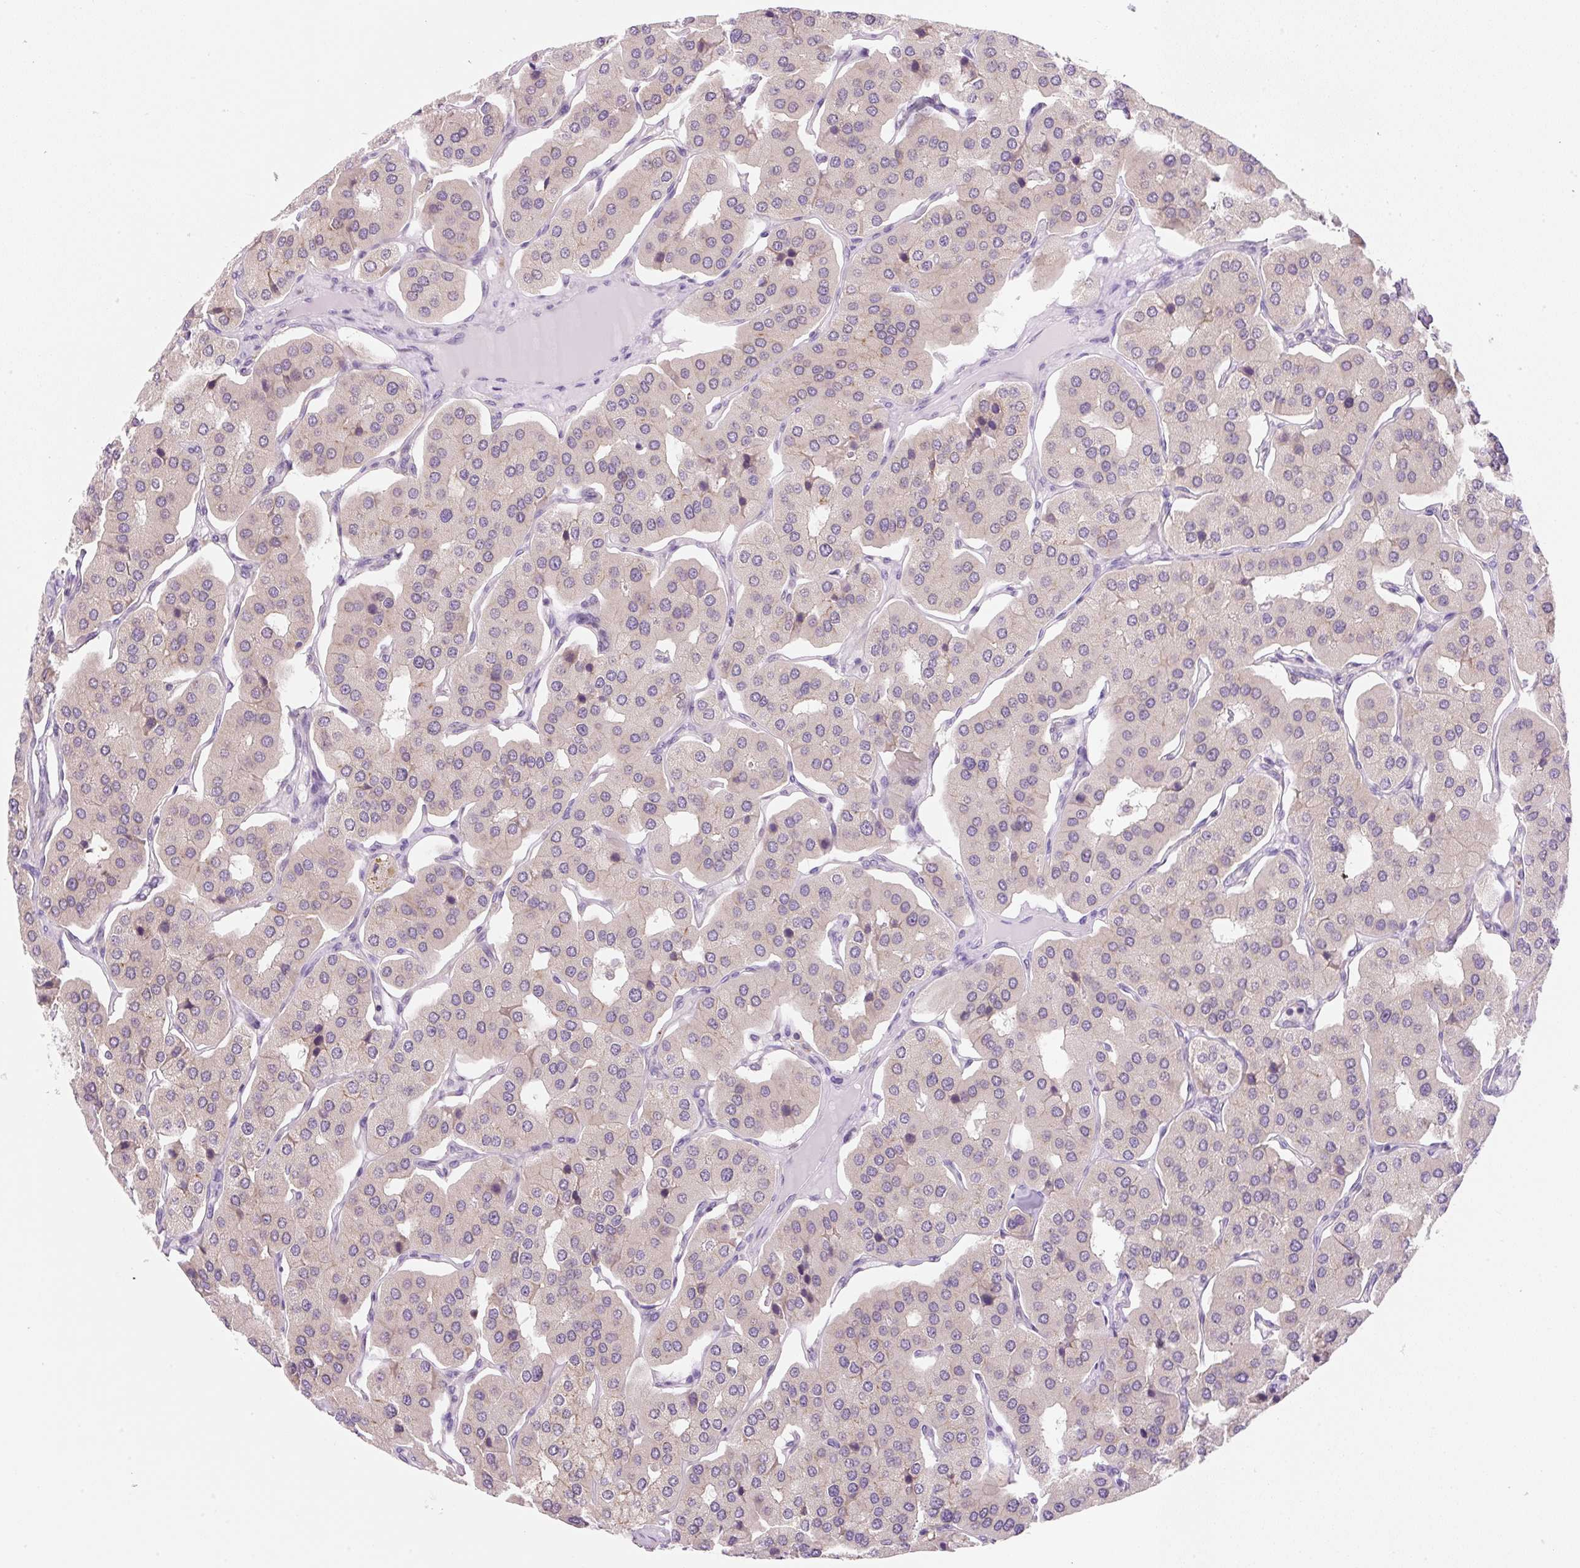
{"staining": {"intensity": "negative", "quantity": "none", "location": "none"}, "tissue": "parathyroid gland", "cell_type": "Glandular cells", "image_type": "normal", "snomed": [{"axis": "morphology", "description": "Normal tissue, NOS"}, {"axis": "morphology", "description": "Adenoma, NOS"}, {"axis": "topography", "description": "Parathyroid gland"}], "caption": "Immunohistochemistry (IHC) image of unremarkable parathyroid gland: human parathyroid gland stained with DAB displays no significant protein staining in glandular cells. (Brightfield microscopy of DAB immunohistochemistry (IHC) at high magnification).", "gene": "RPL18A", "patient": {"sex": "female", "age": 86}}